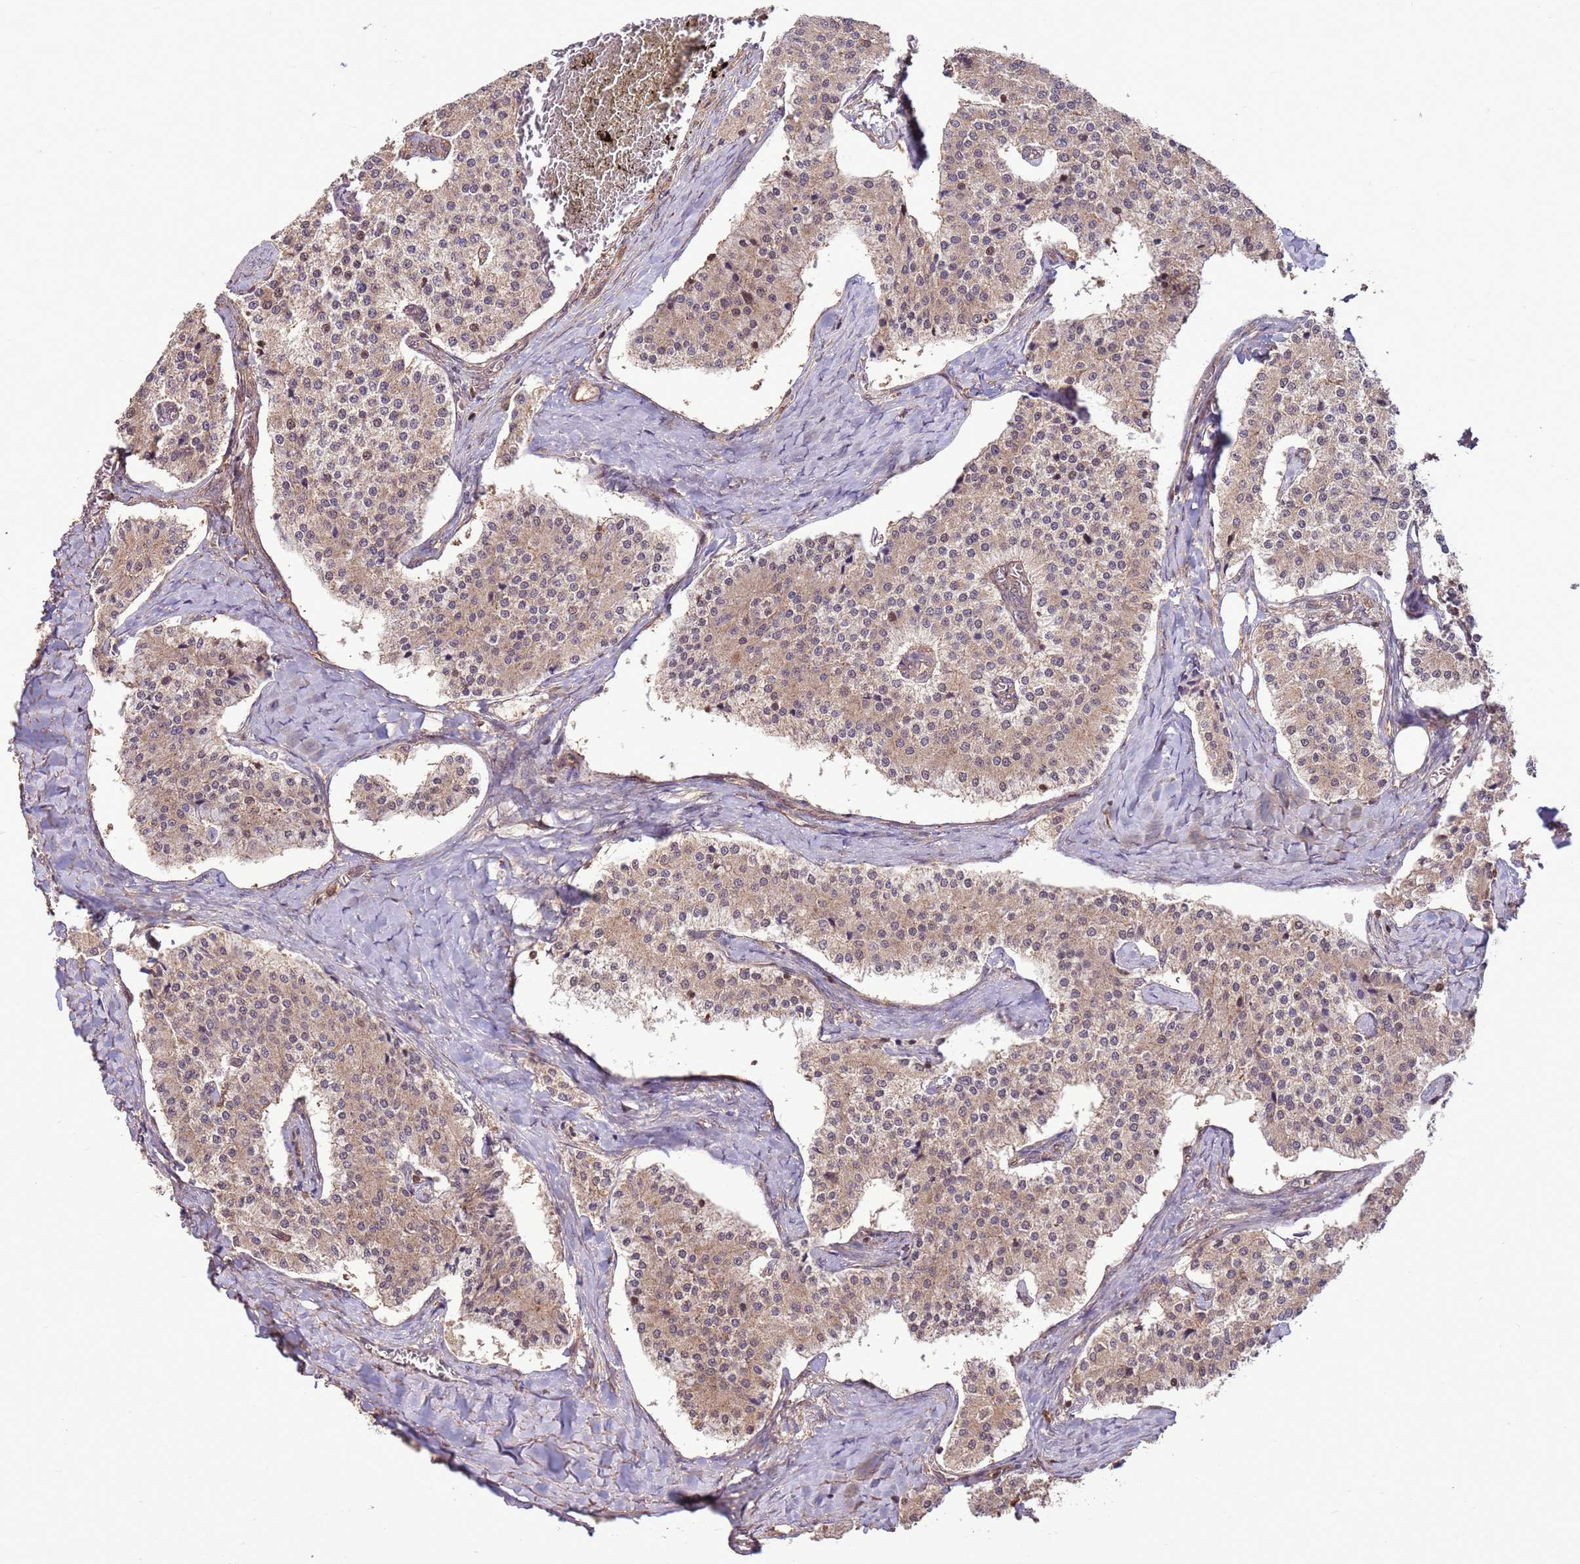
{"staining": {"intensity": "weak", "quantity": "25%-75%", "location": "cytoplasmic/membranous"}, "tissue": "carcinoid", "cell_type": "Tumor cells", "image_type": "cancer", "snomed": [{"axis": "morphology", "description": "Carcinoid, malignant, NOS"}, {"axis": "topography", "description": "Colon"}], "caption": "Carcinoid (malignant) tissue displays weak cytoplasmic/membranous expression in approximately 25%-75% of tumor cells (DAB = brown stain, brightfield microscopy at high magnification).", "gene": "CCDC112", "patient": {"sex": "female", "age": 52}}